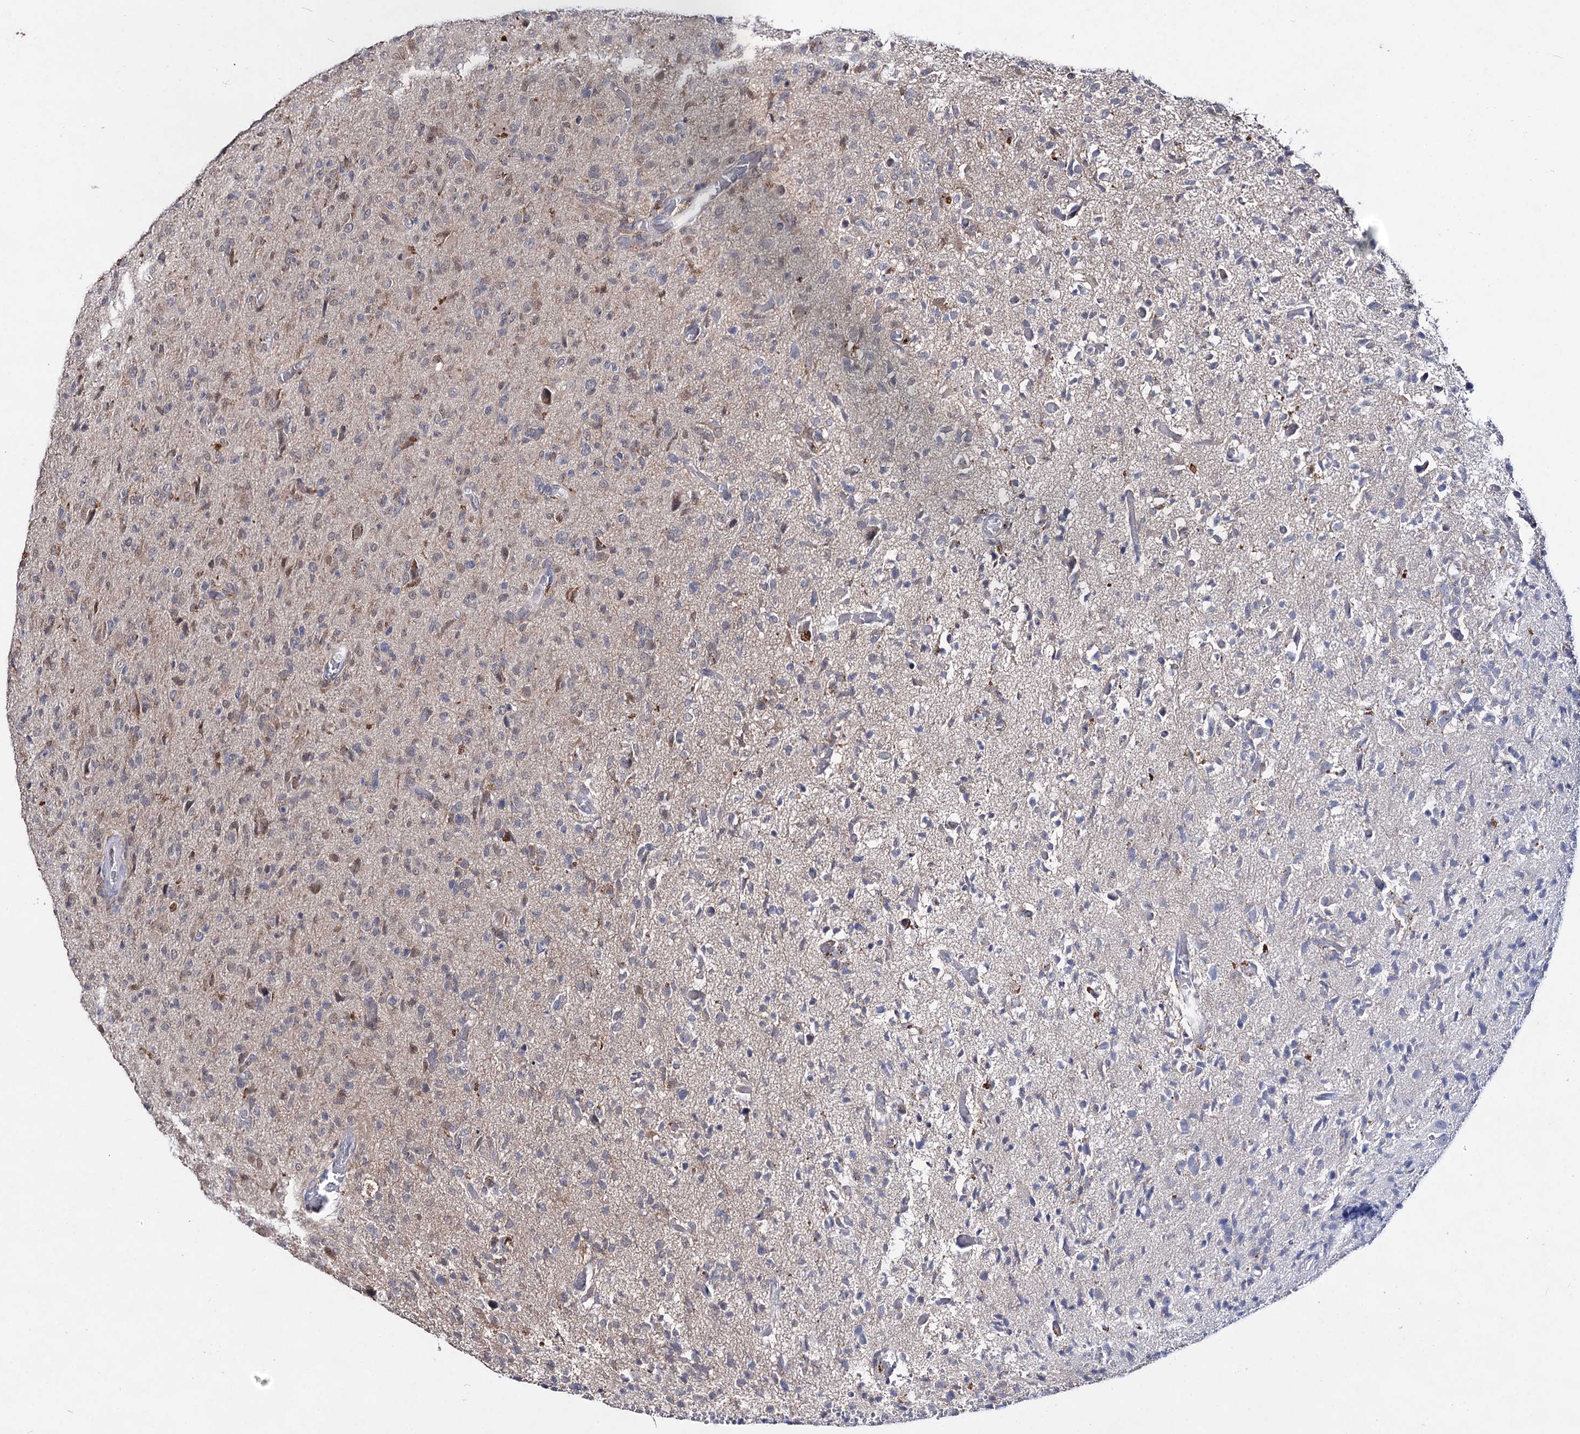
{"staining": {"intensity": "negative", "quantity": "none", "location": "none"}, "tissue": "glioma", "cell_type": "Tumor cells", "image_type": "cancer", "snomed": [{"axis": "morphology", "description": "Glioma, malignant, High grade"}, {"axis": "topography", "description": "Brain"}], "caption": "Protein analysis of malignant high-grade glioma exhibits no significant positivity in tumor cells.", "gene": "ACTR6", "patient": {"sex": "female", "age": 57}}